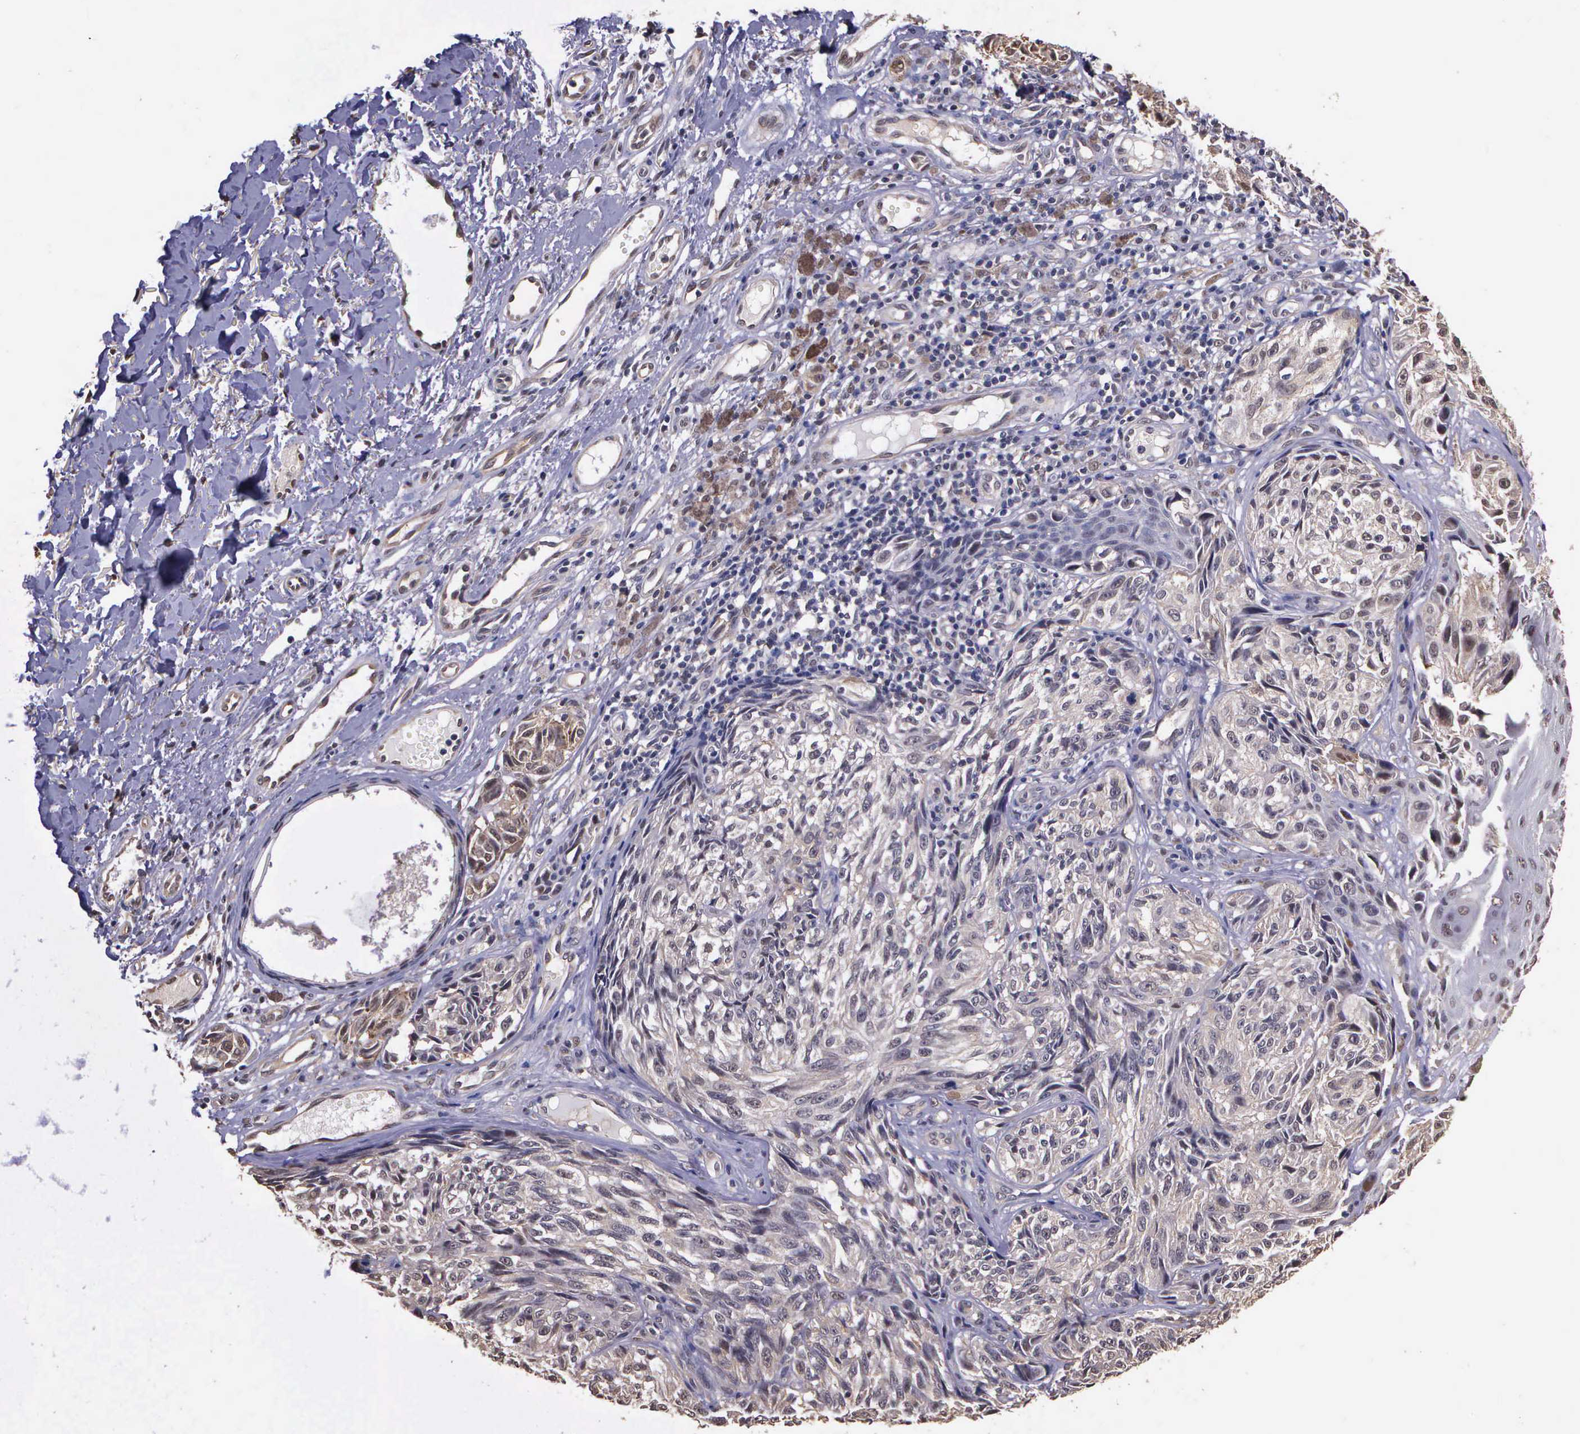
{"staining": {"intensity": "weak", "quantity": "25%-75%", "location": "cytoplasmic/membranous,nuclear"}, "tissue": "melanoma", "cell_type": "Tumor cells", "image_type": "cancer", "snomed": [{"axis": "morphology", "description": "Malignant melanoma, NOS"}, {"axis": "topography", "description": "Skin"}], "caption": "Malignant melanoma stained with DAB (3,3'-diaminobenzidine) immunohistochemistry demonstrates low levels of weak cytoplasmic/membranous and nuclear expression in approximately 25%-75% of tumor cells.", "gene": "PSMC1", "patient": {"sex": "male", "age": 67}}